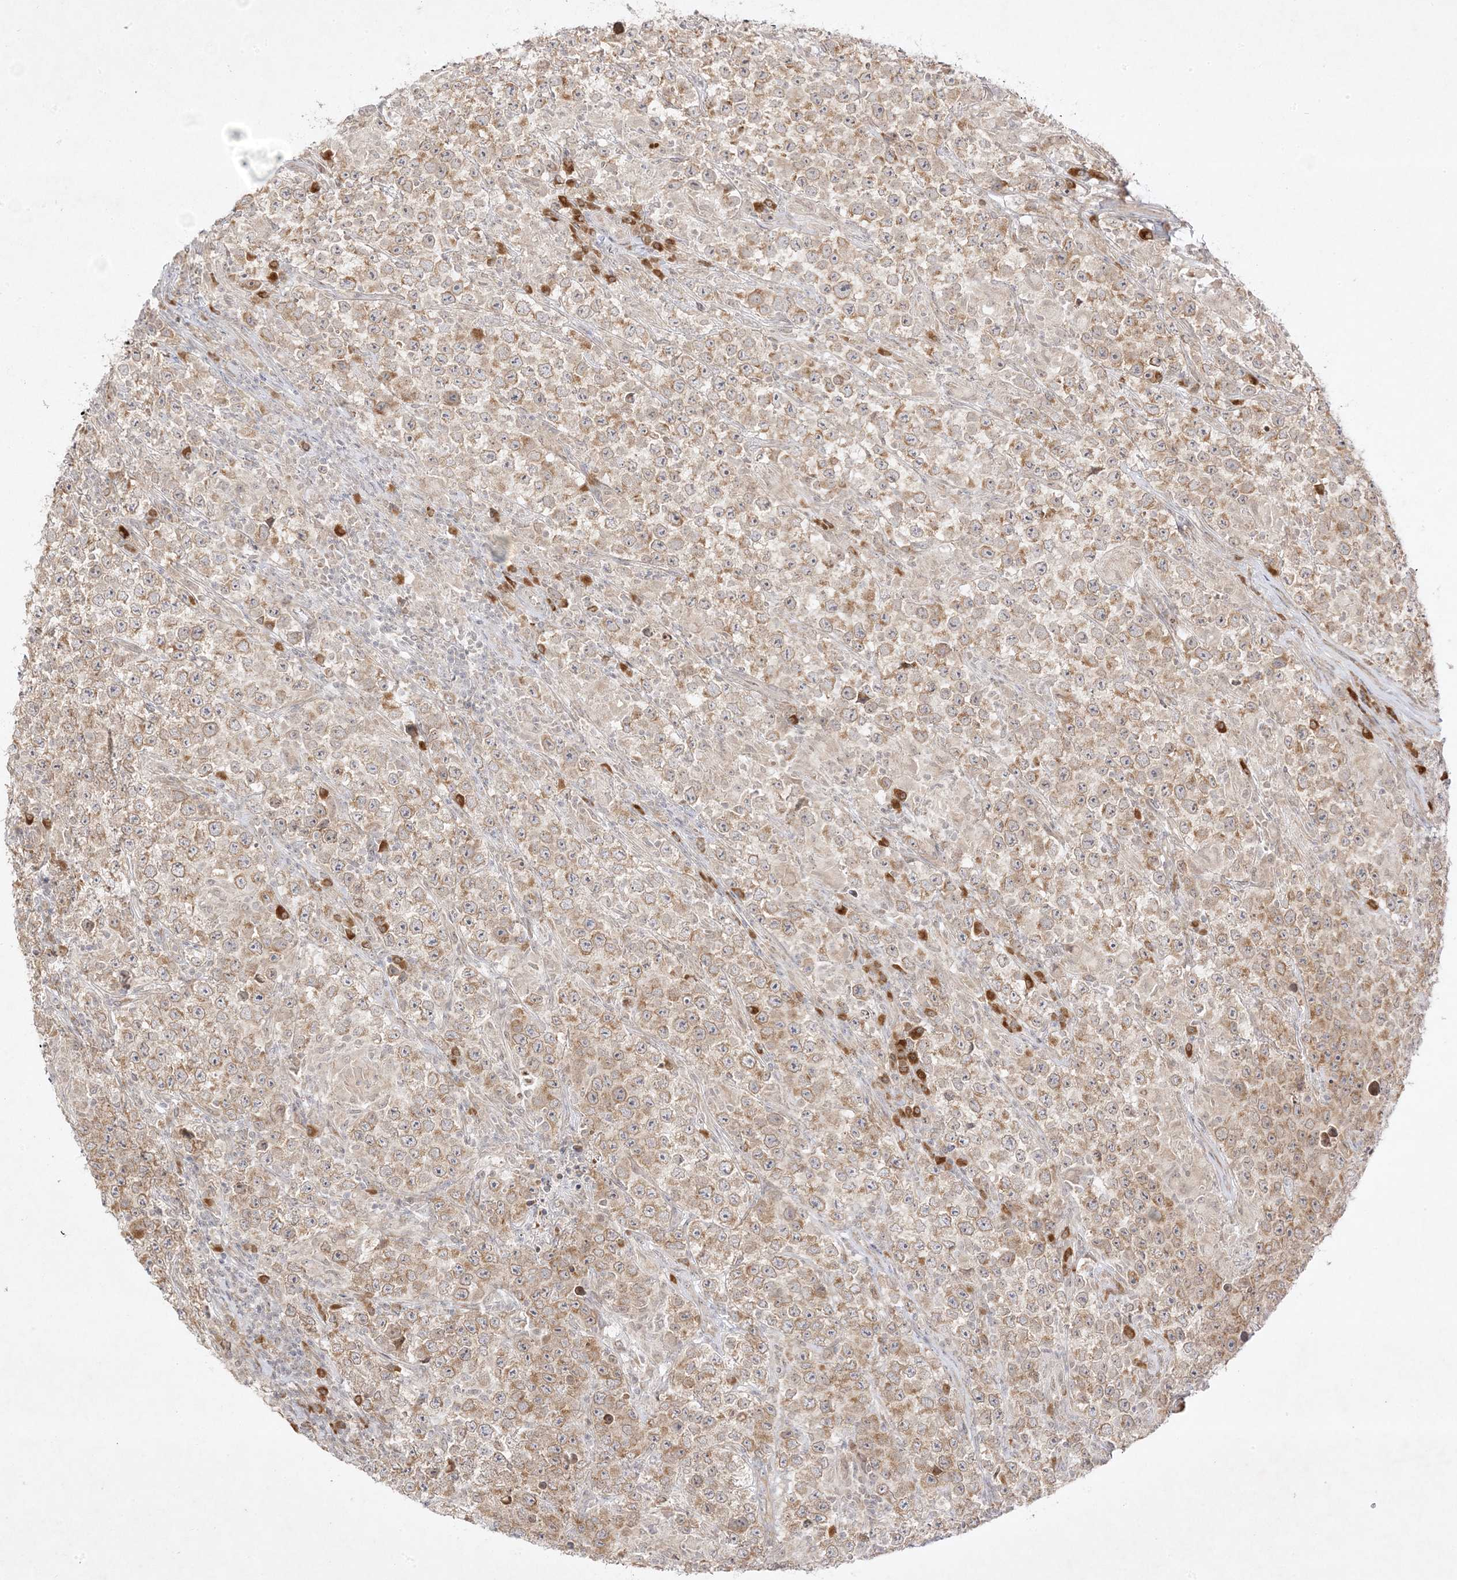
{"staining": {"intensity": "moderate", "quantity": ">75%", "location": "cytoplasmic/membranous"}, "tissue": "testis cancer", "cell_type": "Tumor cells", "image_type": "cancer", "snomed": [{"axis": "morphology", "description": "Normal tissue, NOS"}, {"axis": "morphology", "description": "Urothelial carcinoma, High grade"}, {"axis": "morphology", "description": "Seminoma, NOS"}, {"axis": "morphology", "description": "Carcinoma, Embryonal, NOS"}, {"axis": "topography", "description": "Urinary bladder"}, {"axis": "topography", "description": "Testis"}], "caption": "Immunohistochemistry image of testis cancer stained for a protein (brown), which displays medium levels of moderate cytoplasmic/membranous staining in approximately >75% of tumor cells.", "gene": "C2CD2", "patient": {"sex": "male", "age": 41}}